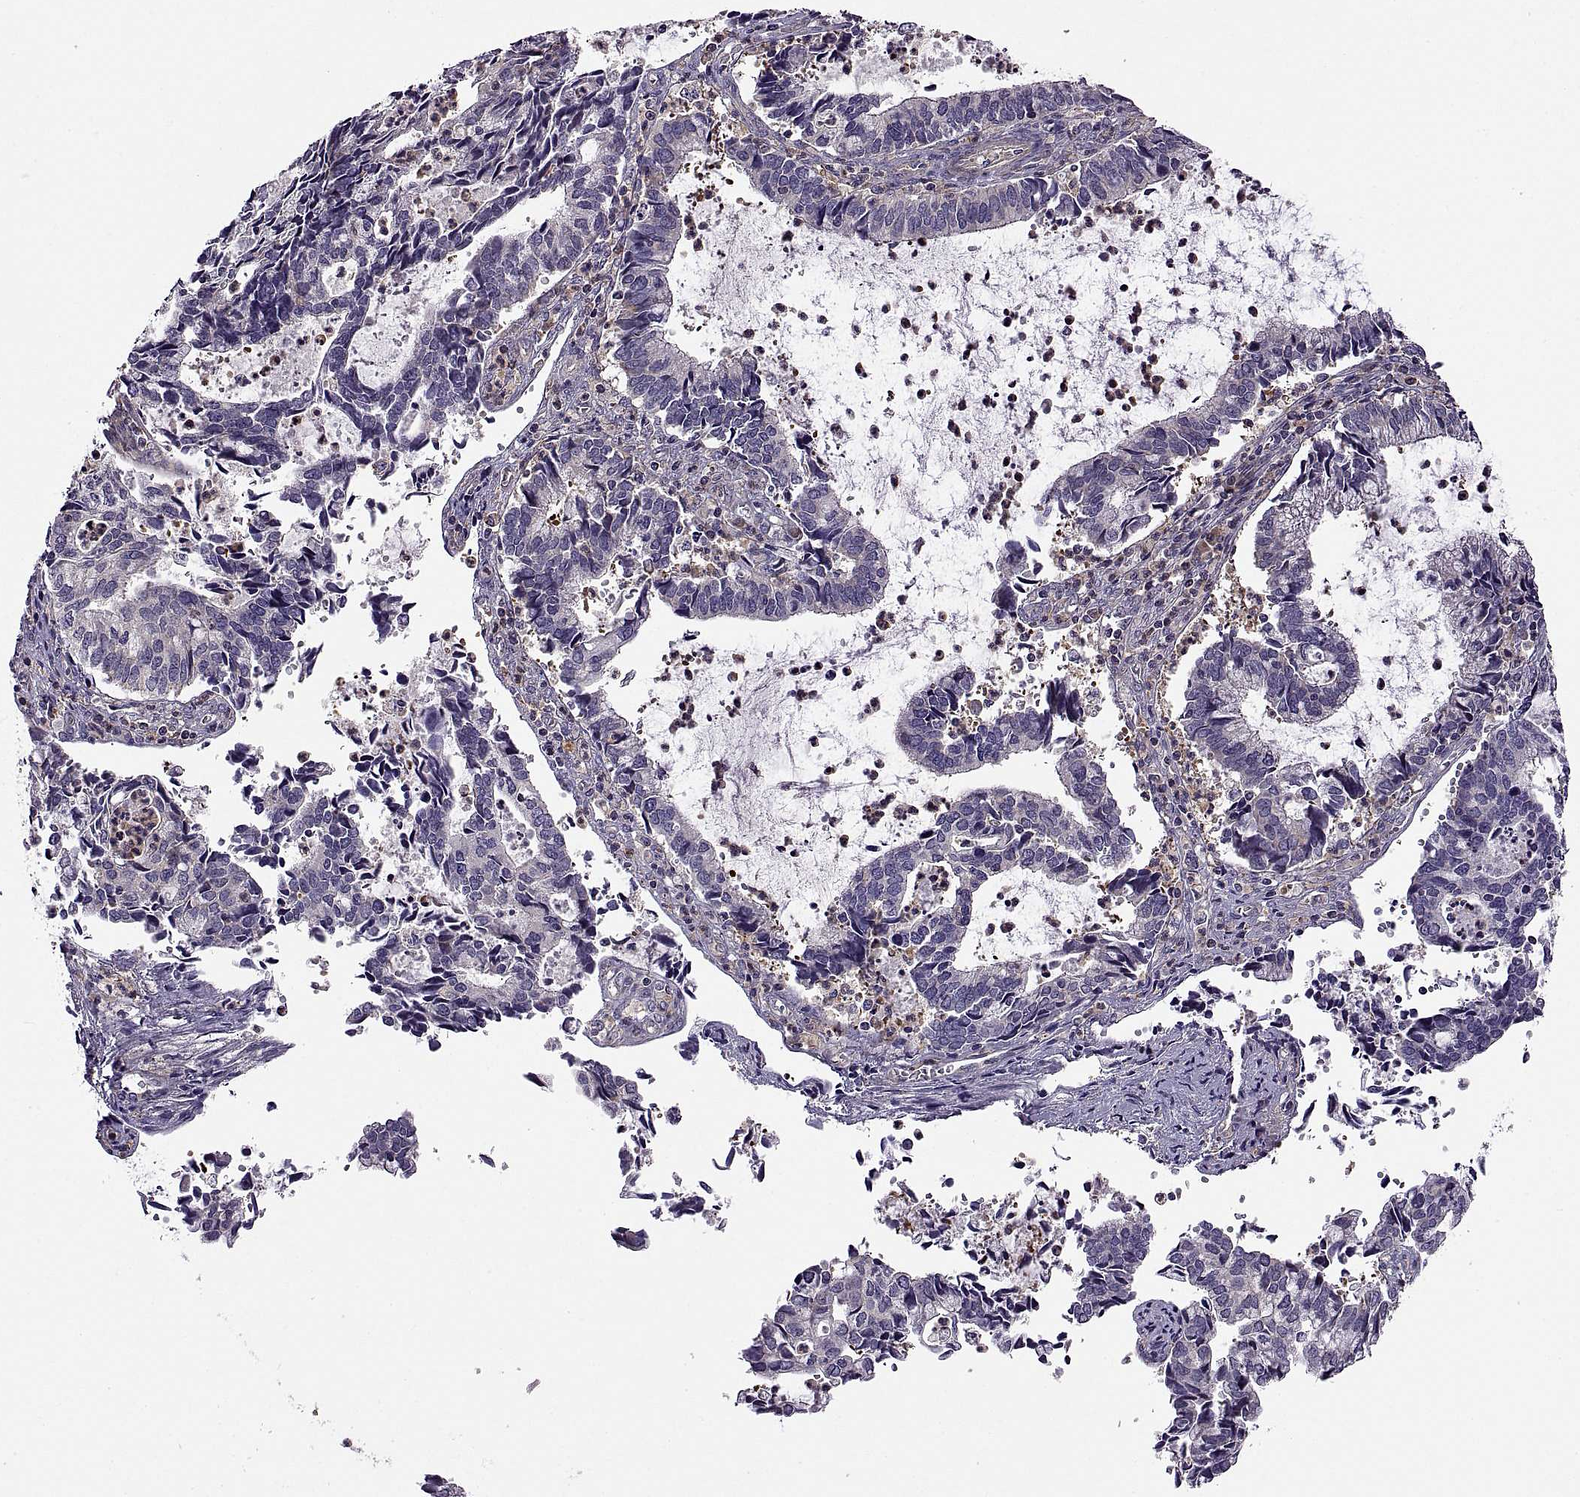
{"staining": {"intensity": "negative", "quantity": "none", "location": "none"}, "tissue": "cervical cancer", "cell_type": "Tumor cells", "image_type": "cancer", "snomed": [{"axis": "morphology", "description": "Adenocarcinoma, NOS"}, {"axis": "topography", "description": "Cervix"}], "caption": "Cervical cancer was stained to show a protein in brown. There is no significant expression in tumor cells.", "gene": "SPATA32", "patient": {"sex": "female", "age": 42}}